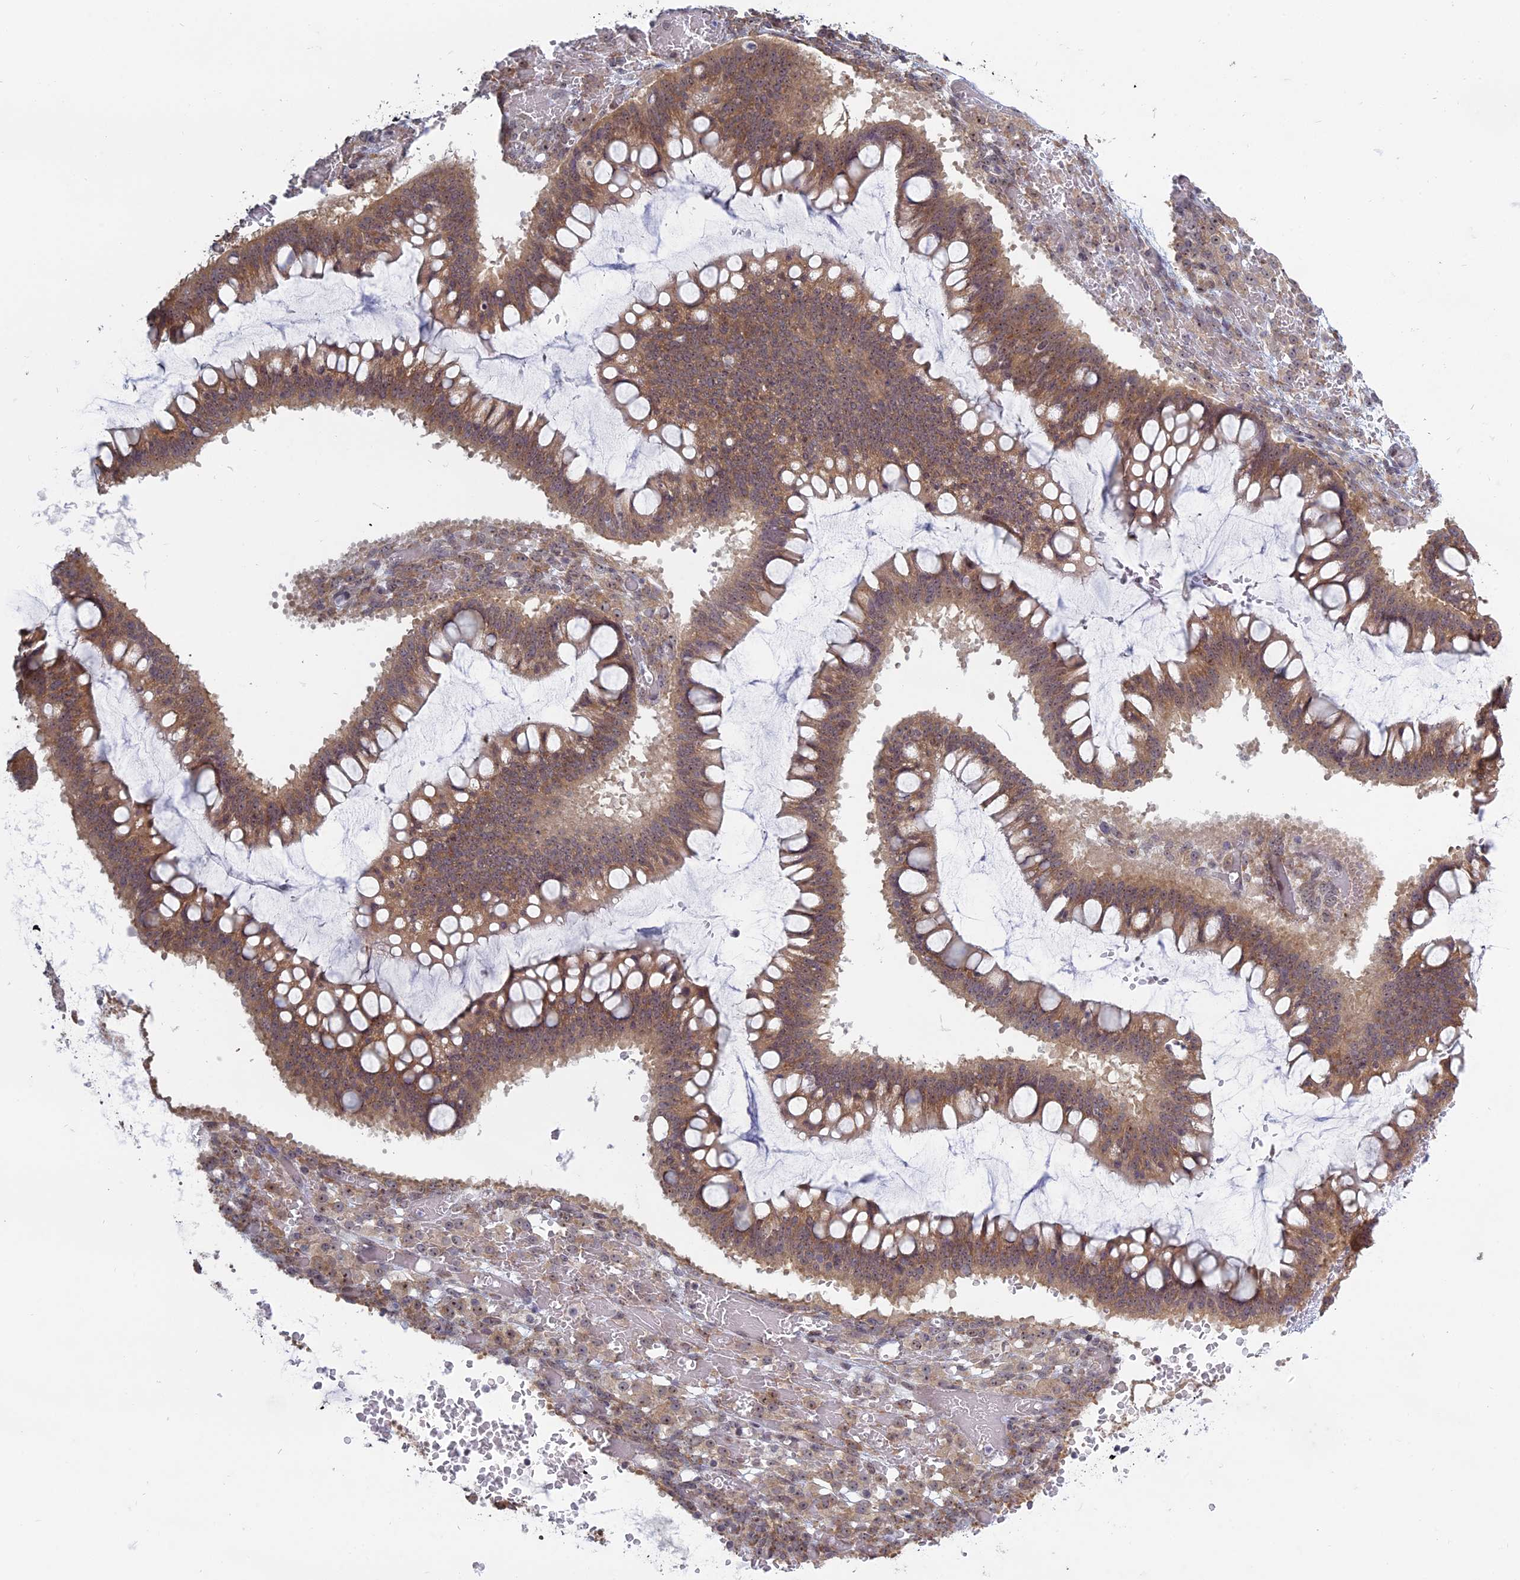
{"staining": {"intensity": "moderate", "quantity": ">75%", "location": "cytoplasmic/membranous"}, "tissue": "ovarian cancer", "cell_type": "Tumor cells", "image_type": "cancer", "snomed": [{"axis": "morphology", "description": "Cystadenocarcinoma, mucinous, NOS"}, {"axis": "topography", "description": "Ovary"}], "caption": "Immunohistochemistry of human ovarian cancer (mucinous cystadenocarcinoma) displays medium levels of moderate cytoplasmic/membranous positivity in approximately >75% of tumor cells.", "gene": "RPS19BP1", "patient": {"sex": "female", "age": 73}}